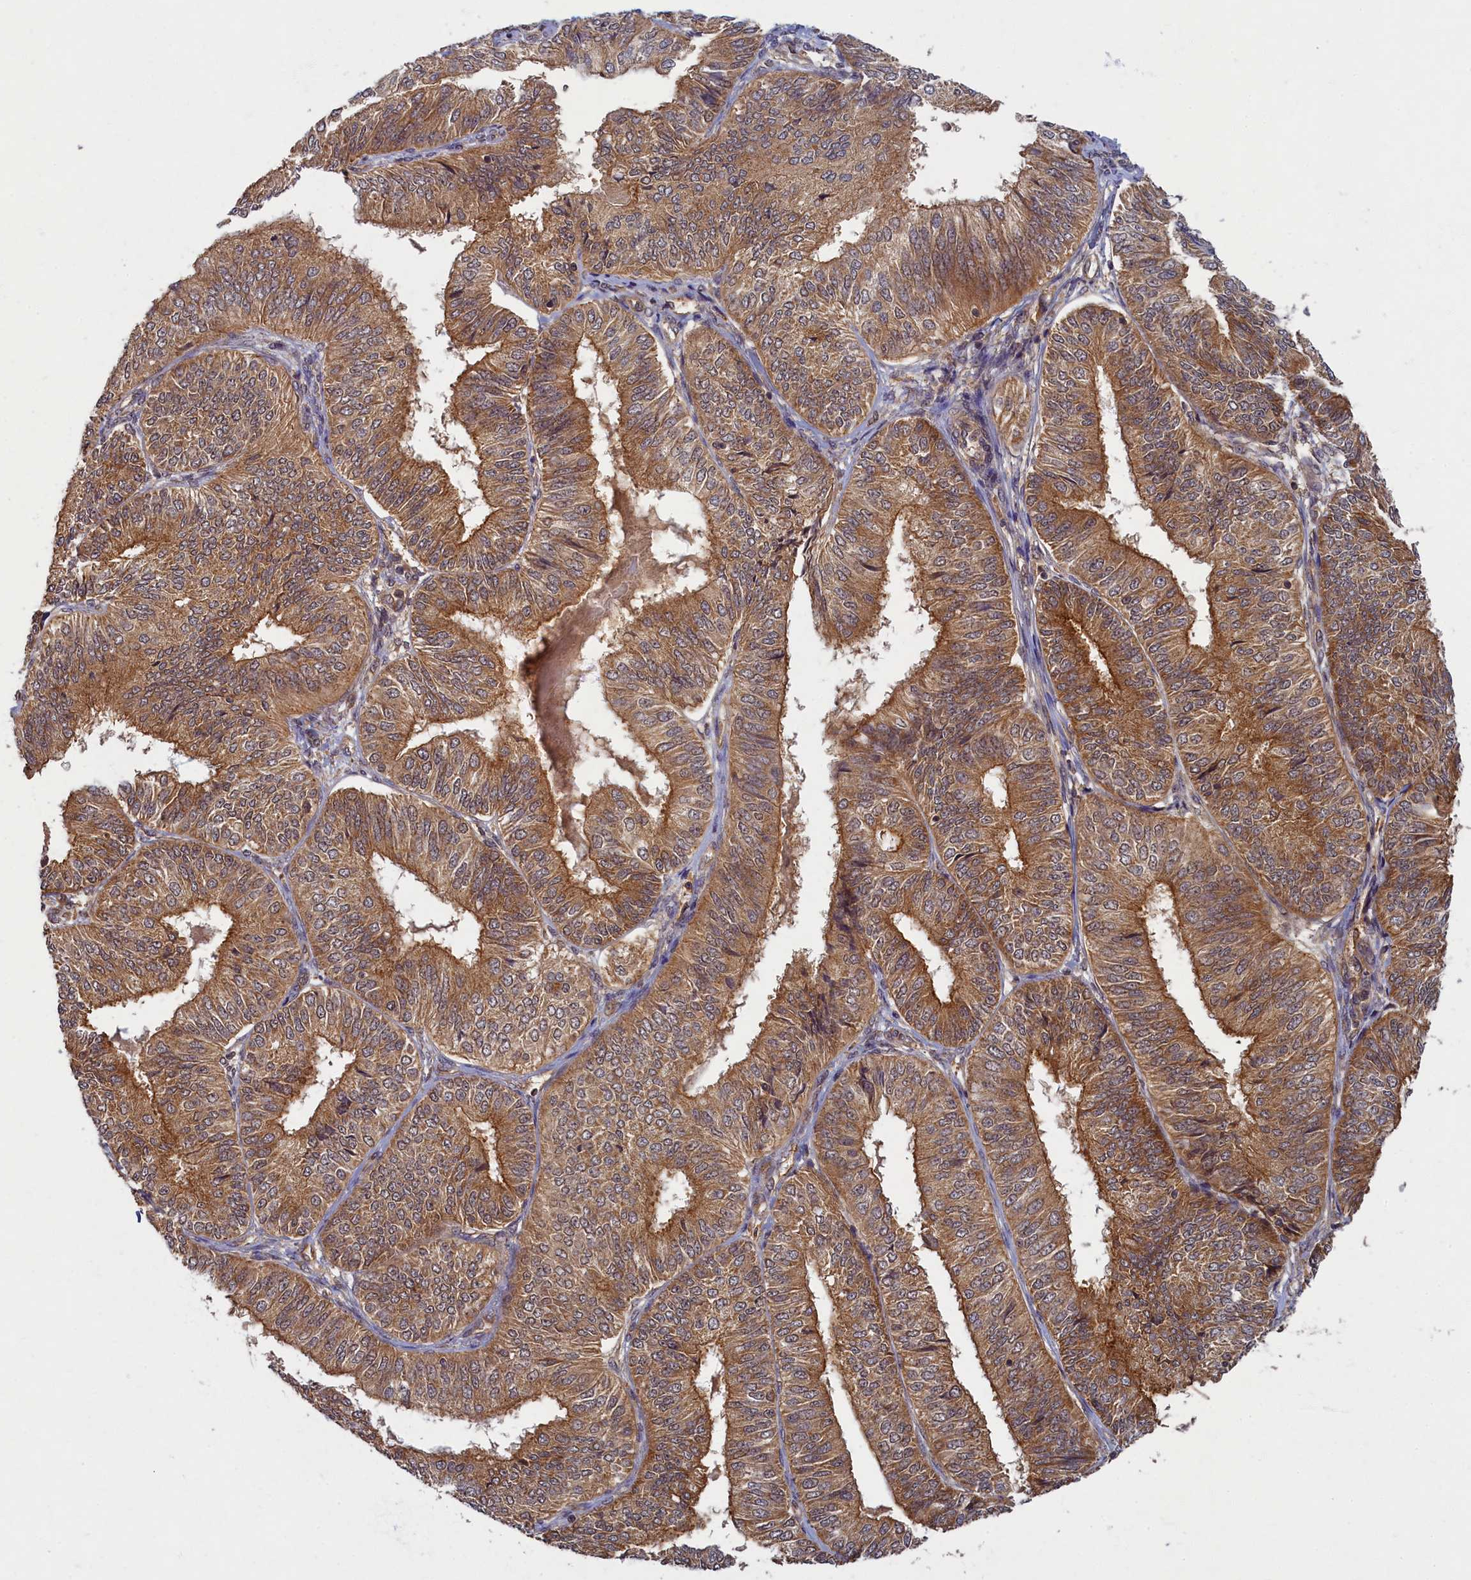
{"staining": {"intensity": "moderate", "quantity": ">75%", "location": "cytoplasmic/membranous"}, "tissue": "endometrial cancer", "cell_type": "Tumor cells", "image_type": "cancer", "snomed": [{"axis": "morphology", "description": "Adenocarcinoma, NOS"}, {"axis": "topography", "description": "Endometrium"}], "caption": "This is an image of immunohistochemistry staining of endometrial cancer, which shows moderate positivity in the cytoplasmic/membranous of tumor cells.", "gene": "BICD1", "patient": {"sex": "female", "age": 58}}